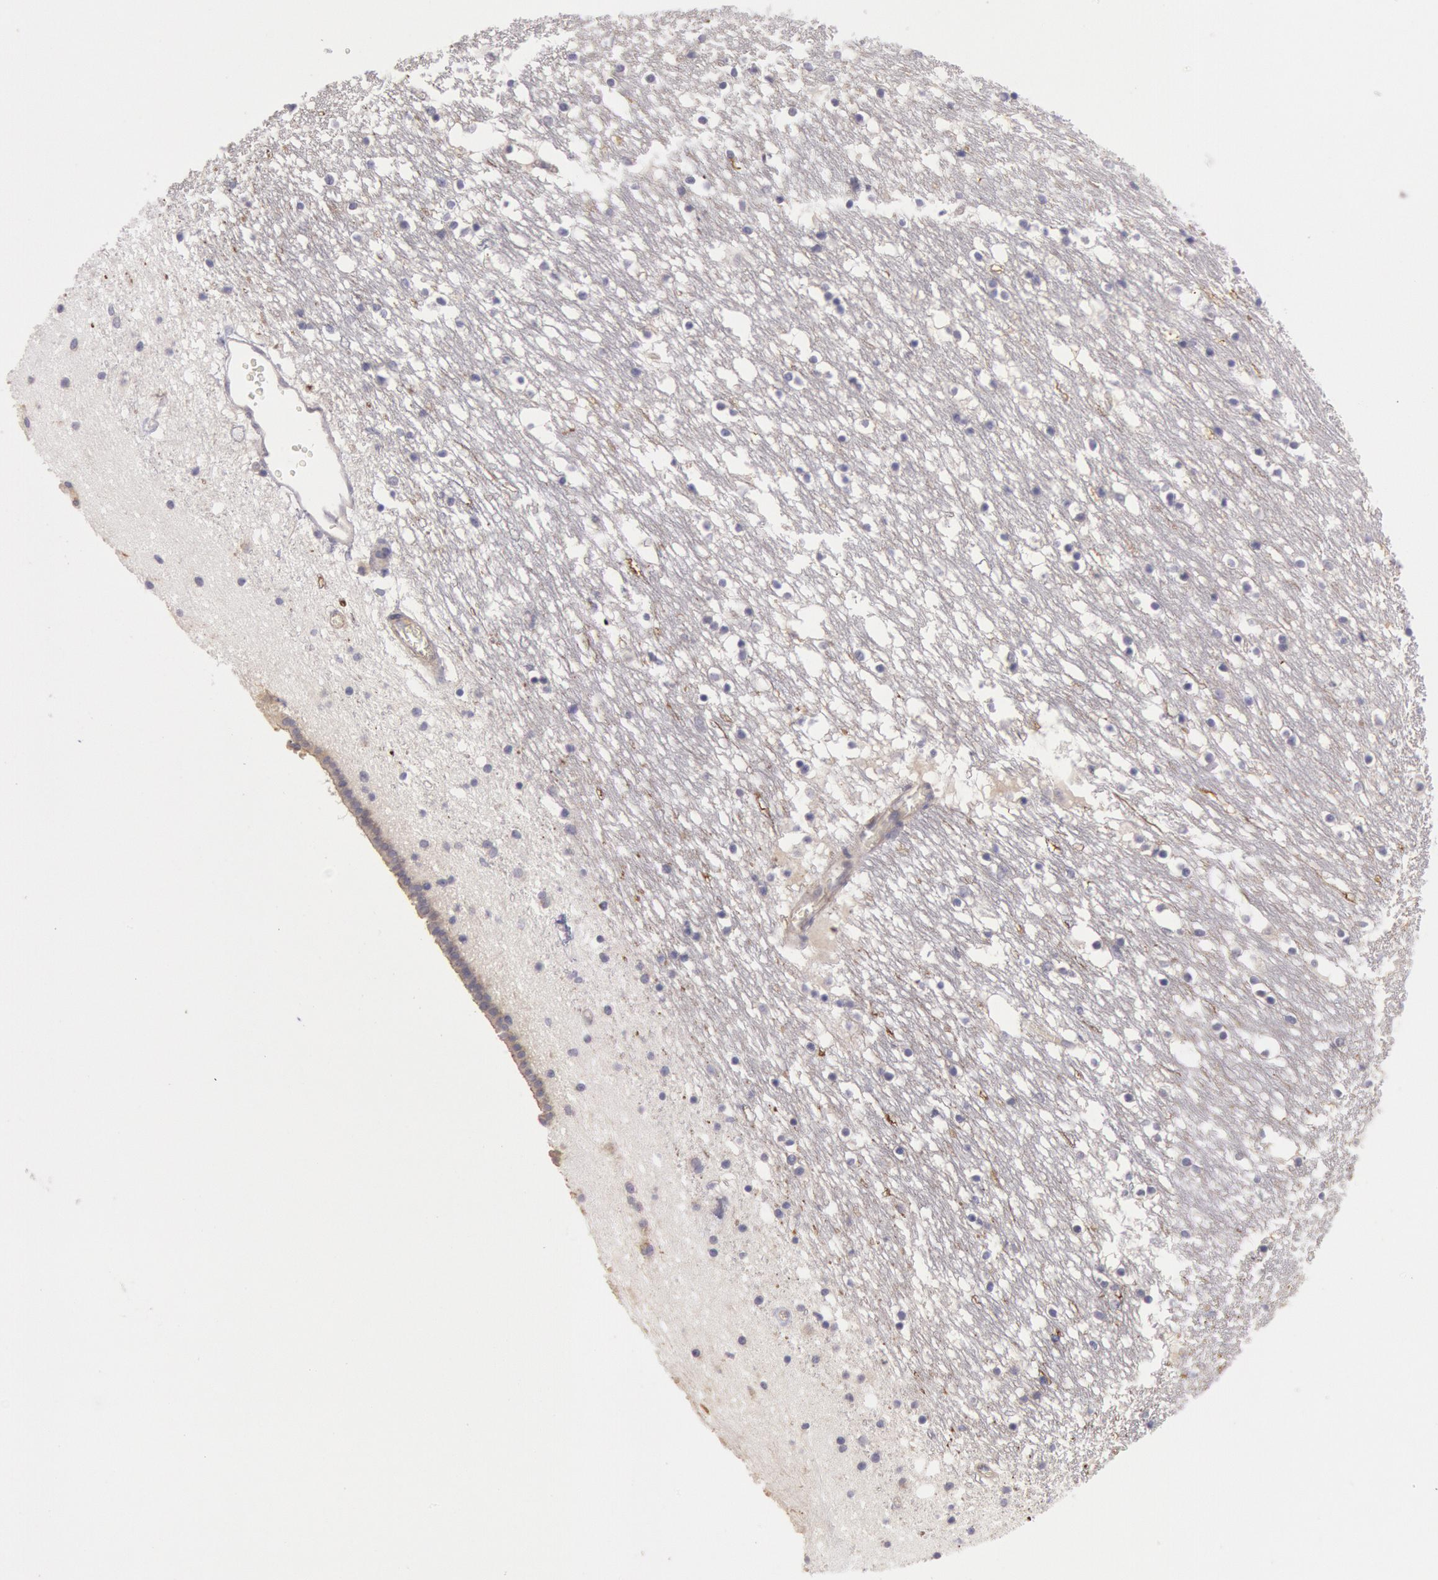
{"staining": {"intensity": "negative", "quantity": "none", "location": "none"}, "tissue": "caudate", "cell_type": "Glial cells", "image_type": "normal", "snomed": [{"axis": "morphology", "description": "Normal tissue, NOS"}, {"axis": "topography", "description": "Lateral ventricle wall"}], "caption": "This is an immunohistochemistry (IHC) photomicrograph of normal caudate. There is no expression in glial cells.", "gene": "AMOTL1", "patient": {"sex": "male", "age": 45}}